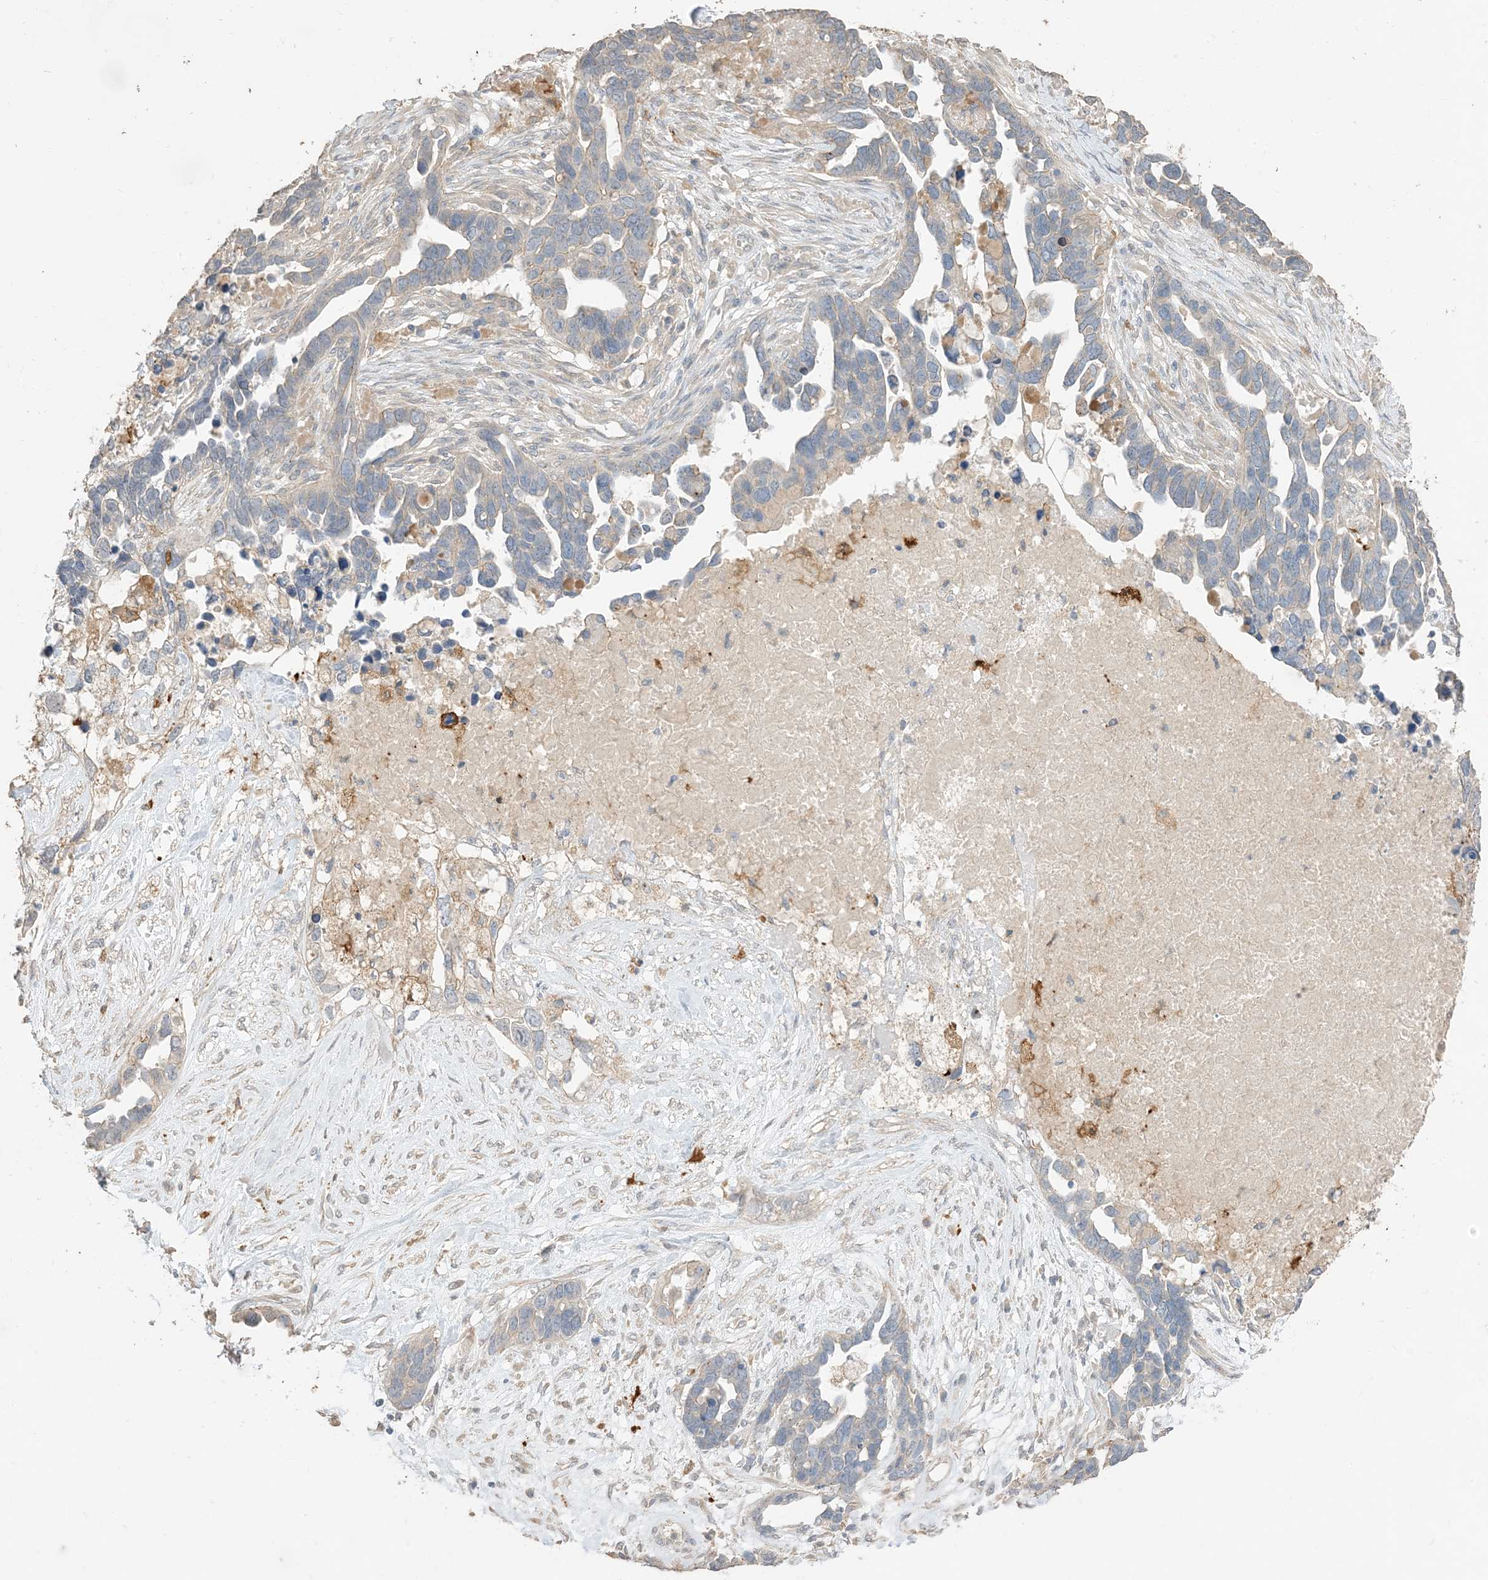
{"staining": {"intensity": "negative", "quantity": "none", "location": "none"}, "tissue": "ovarian cancer", "cell_type": "Tumor cells", "image_type": "cancer", "snomed": [{"axis": "morphology", "description": "Cystadenocarcinoma, serous, NOS"}, {"axis": "topography", "description": "Ovary"}], "caption": "Ovarian cancer stained for a protein using IHC shows no staining tumor cells.", "gene": "RNF175", "patient": {"sex": "female", "age": 54}}